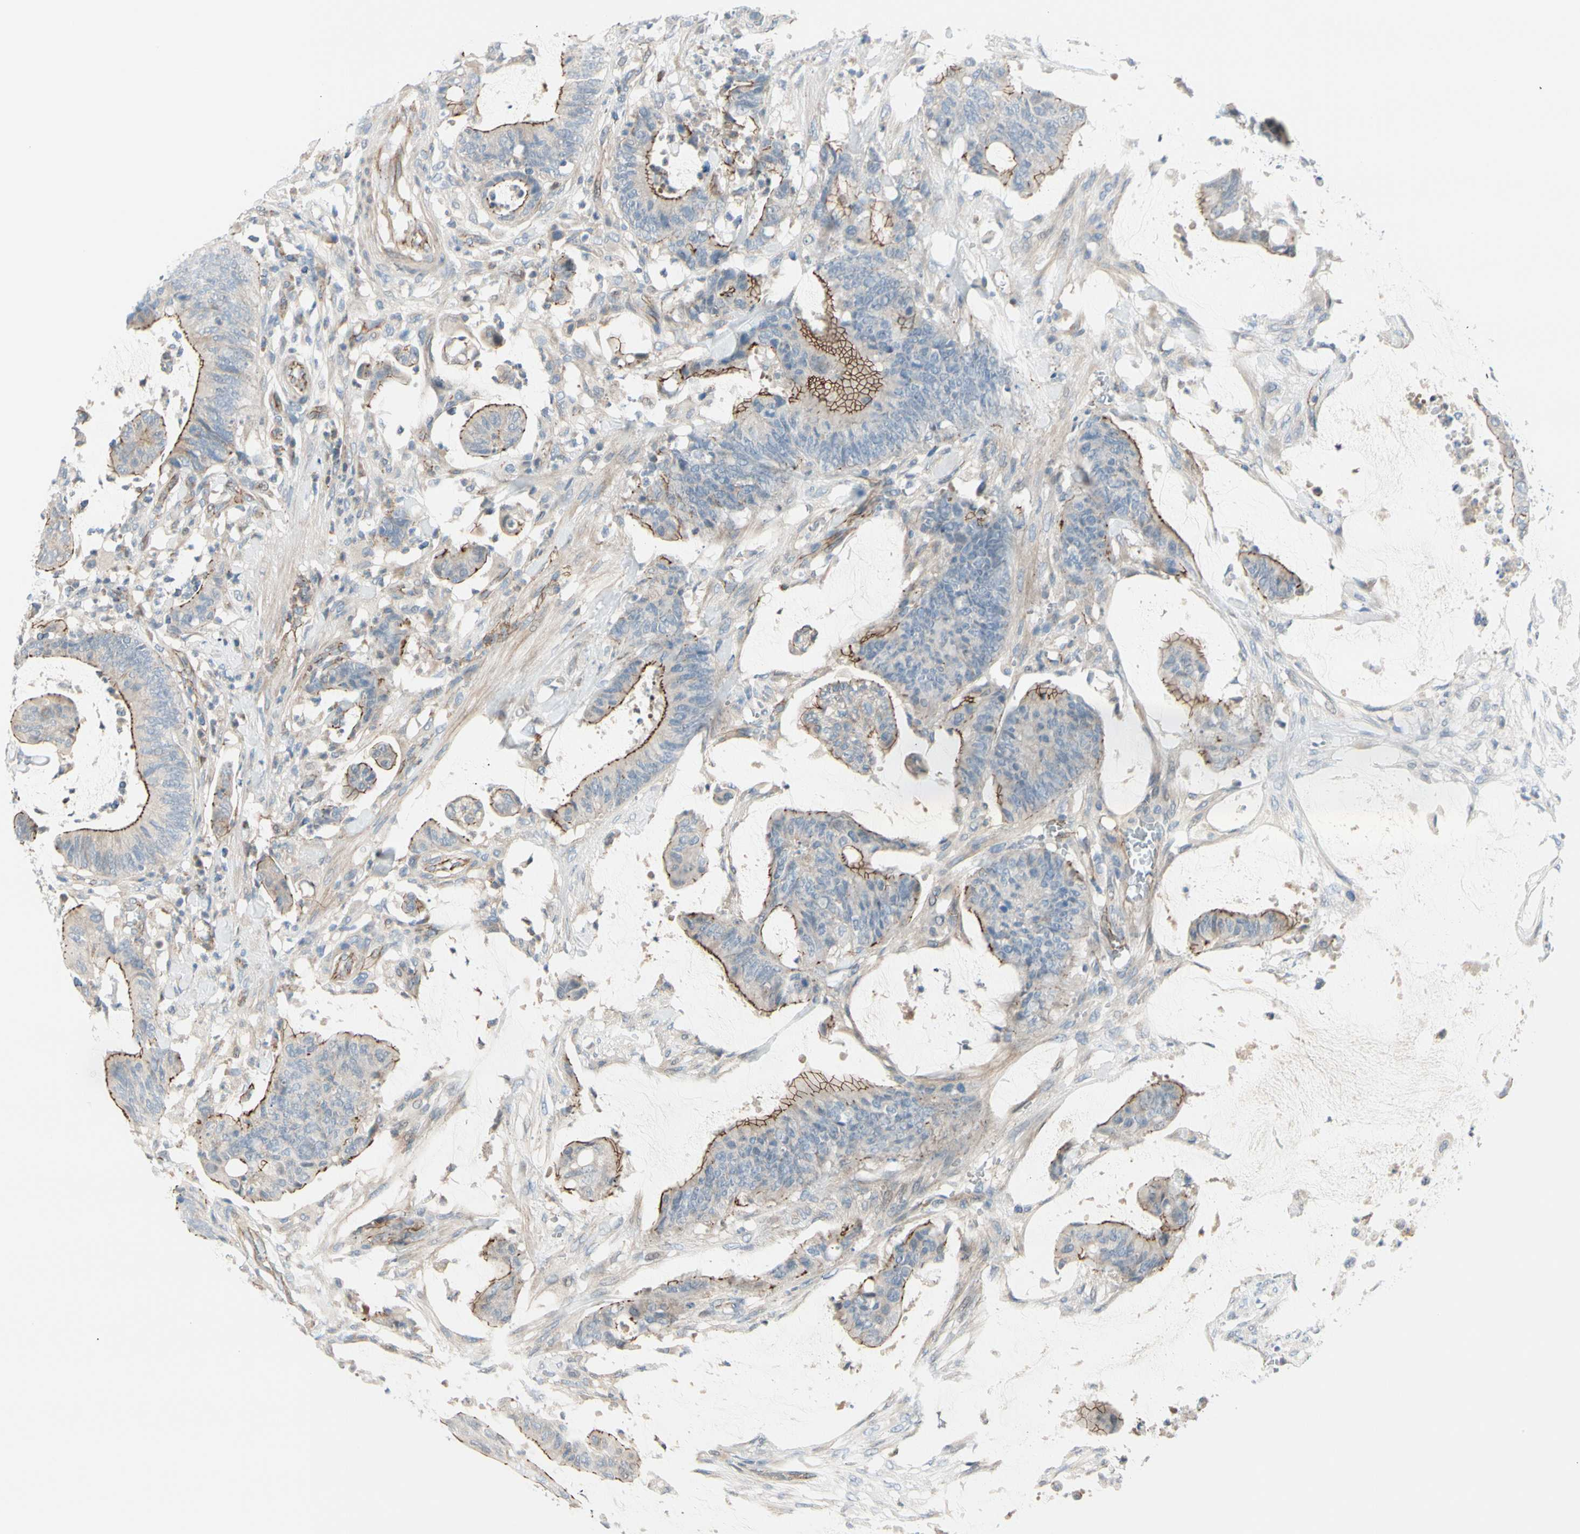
{"staining": {"intensity": "weak", "quantity": "25%-75%", "location": "cytoplasmic/membranous"}, "tissue": "colorectal cancer", "cell_type": "Tumor cells", "image_type": "cancer", "snomed": [{"axis": "morphology", "description": "Adenocarcinoma, NOS"}, {"axis": "topography", "description": "Rectum"}], "caption": "Protein staining of colorectal adenocarcinoma tissue shows weak cytoplasmic/membranous positivity in about 25%-75% of tumor cells.", "gene": "TJP1", "patient": {"sex": "female", "age": 66}}